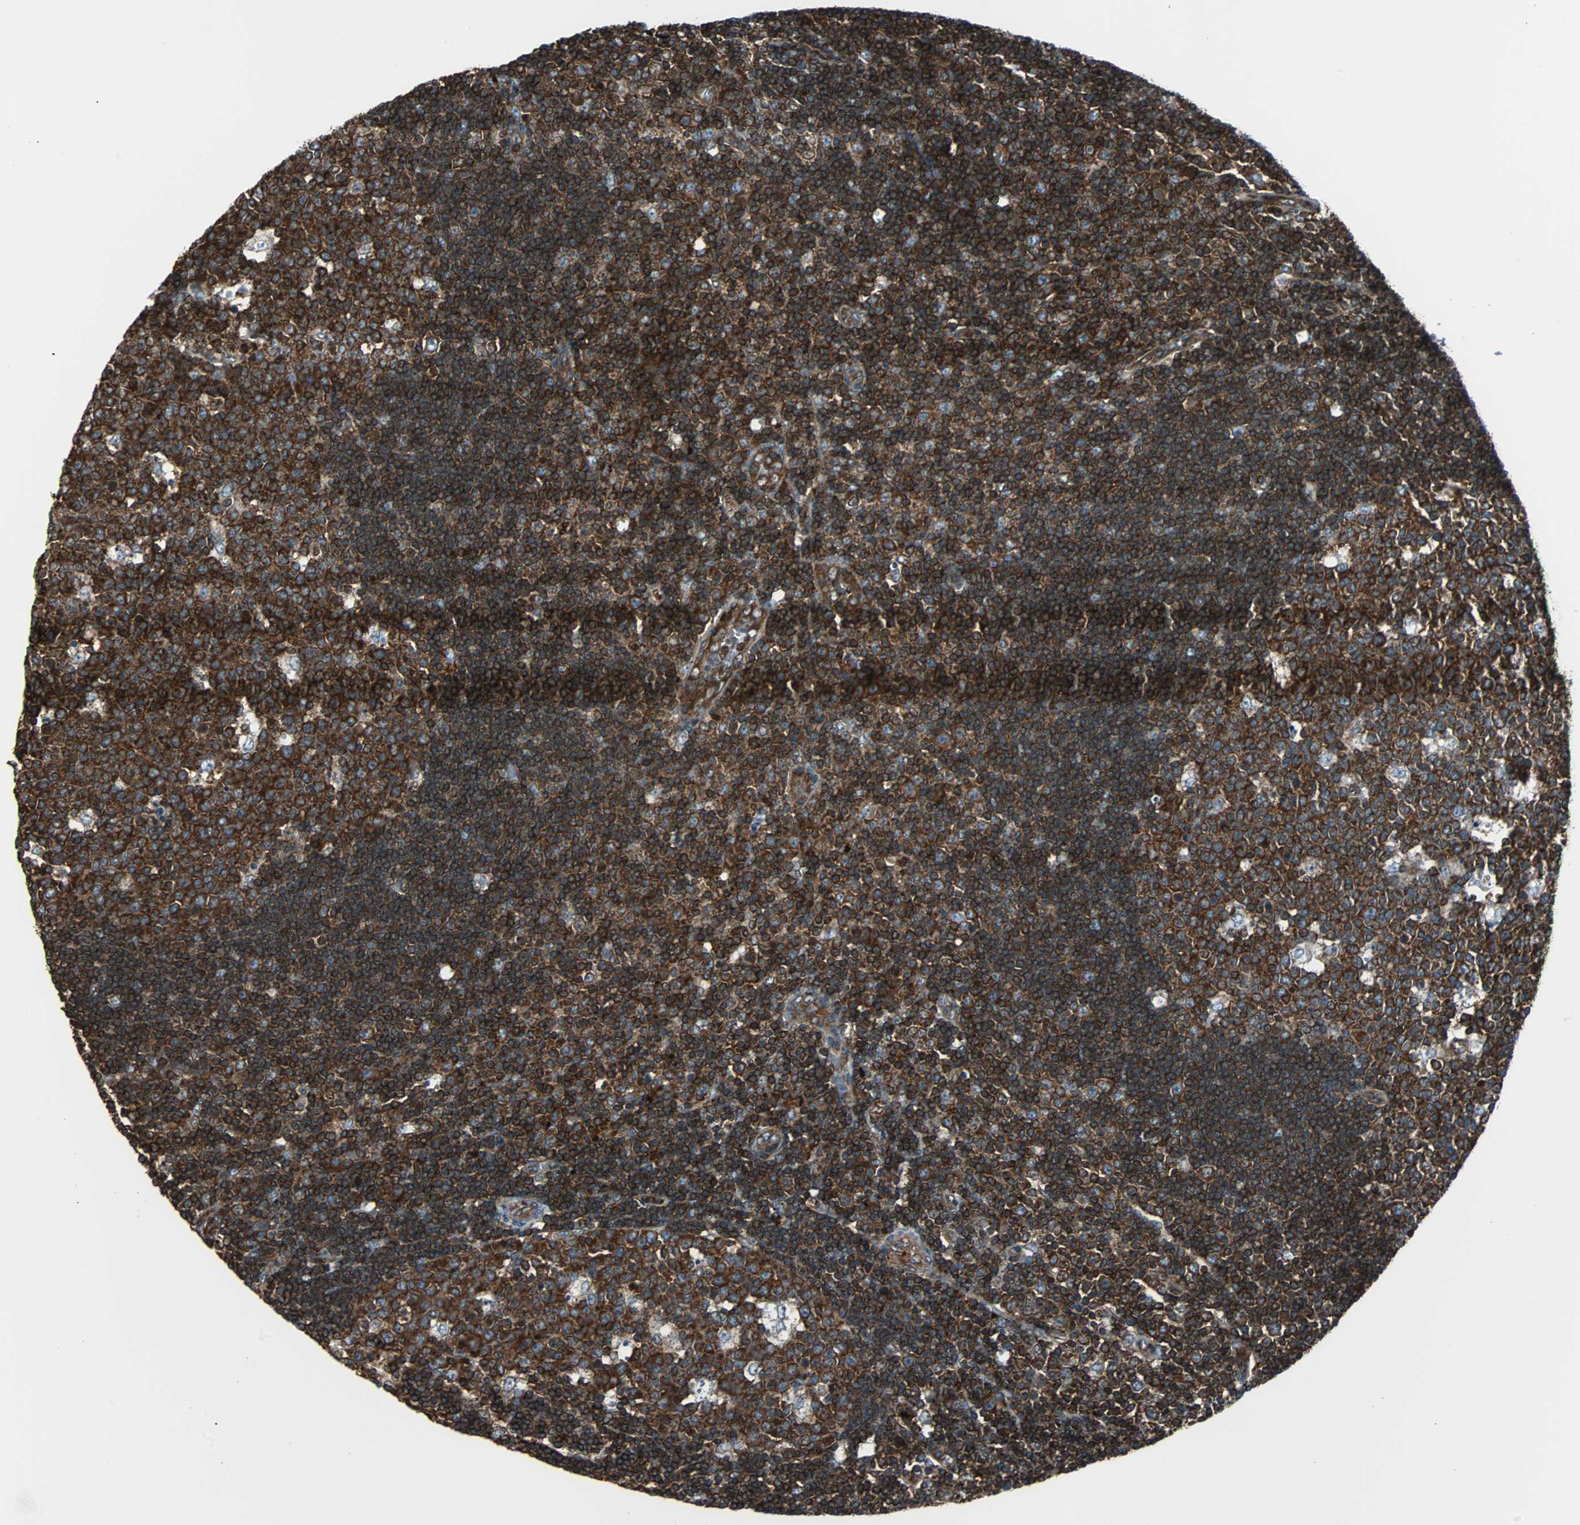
{"staining": {"intensity": "strong", "quantity": ">75%", "location": "cytoplasmic/membranous"}, "tissue": "lymph node", "cell_type": "Germinal center cells", "image_type": "normal", "snomed": [{"axis": "morphology", "description": "Normal tissue, NOS"}, {"axis": "topography", "description": "Lymph node"}, {"axis": "topography", "description": "Salivary gland"}], "caption": "Protein staining of benign lymph node displays strong cytoplasmic/membranous positivity in approximately >75% of germinal center cells.", "gene": "RELA", "patient": {"sex": "male", "age": 8}}